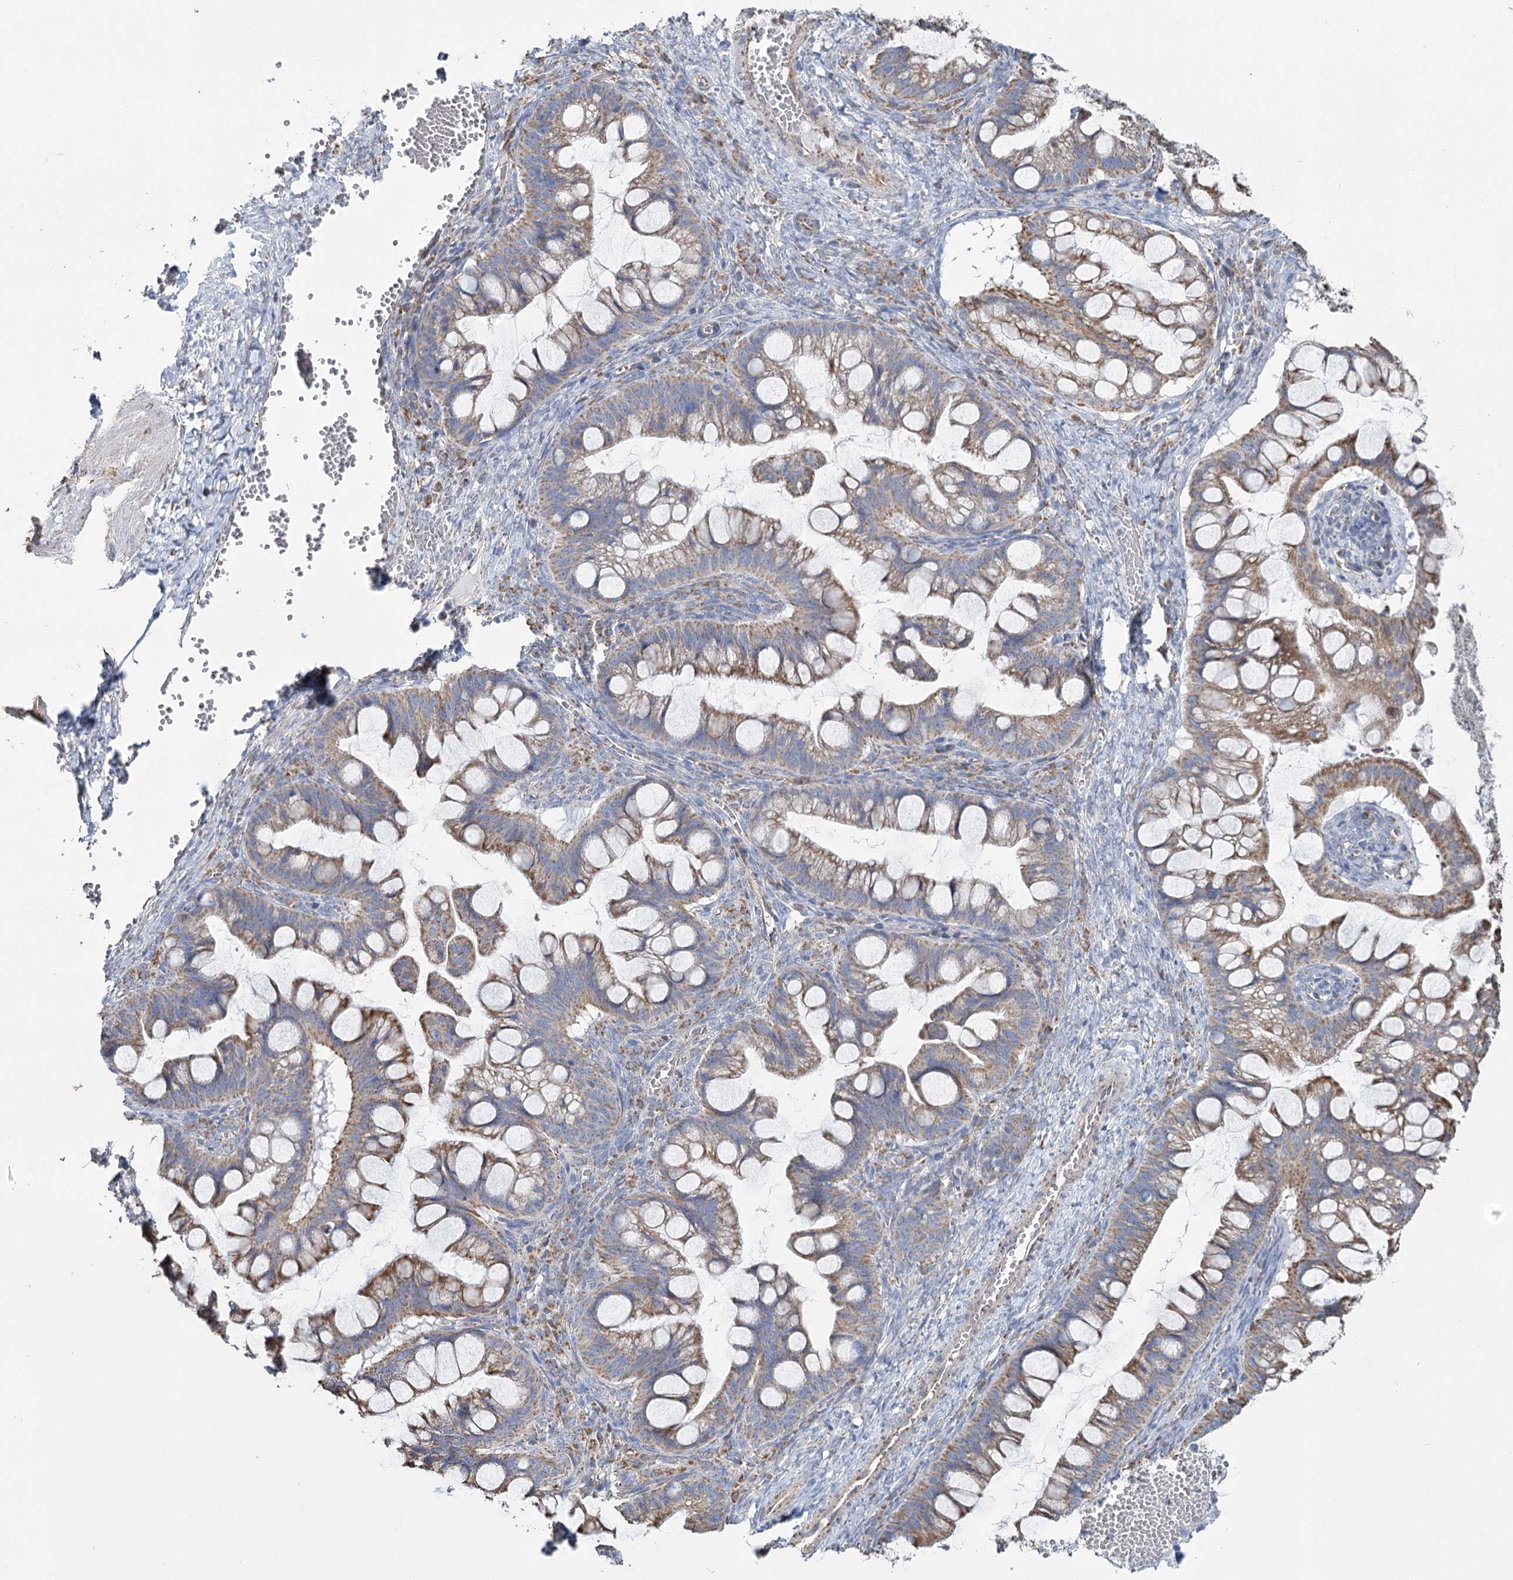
{"staining": {"intensity": "moderate", "quantity": "25%-75%", "location": "cytoplasmic/membranous"}, "tissue": "ovarian cancer", "cell_type": "Tumor cells", "image_type": "cancer", "snomed": [{"axis": "morphology", "description": "Cystadenocarcinoma, mucinous, NOS"}, {"axis": "topography", "description": "Ovary"}], "caption": "DAB immunohistochemical staining of human ovarian cancer (mucinous cystadenocarcinoma) demonstrates moderate cytoplasmic/membranous protein positivity in about 25%-75% of tumor cells. (DAB (3,3'-diaminobenzidine) IHC, brown staining for protein, blue staining for nuclei).", "gene": "MRPL44", "patient": {"sex": "female", "age": 73}}